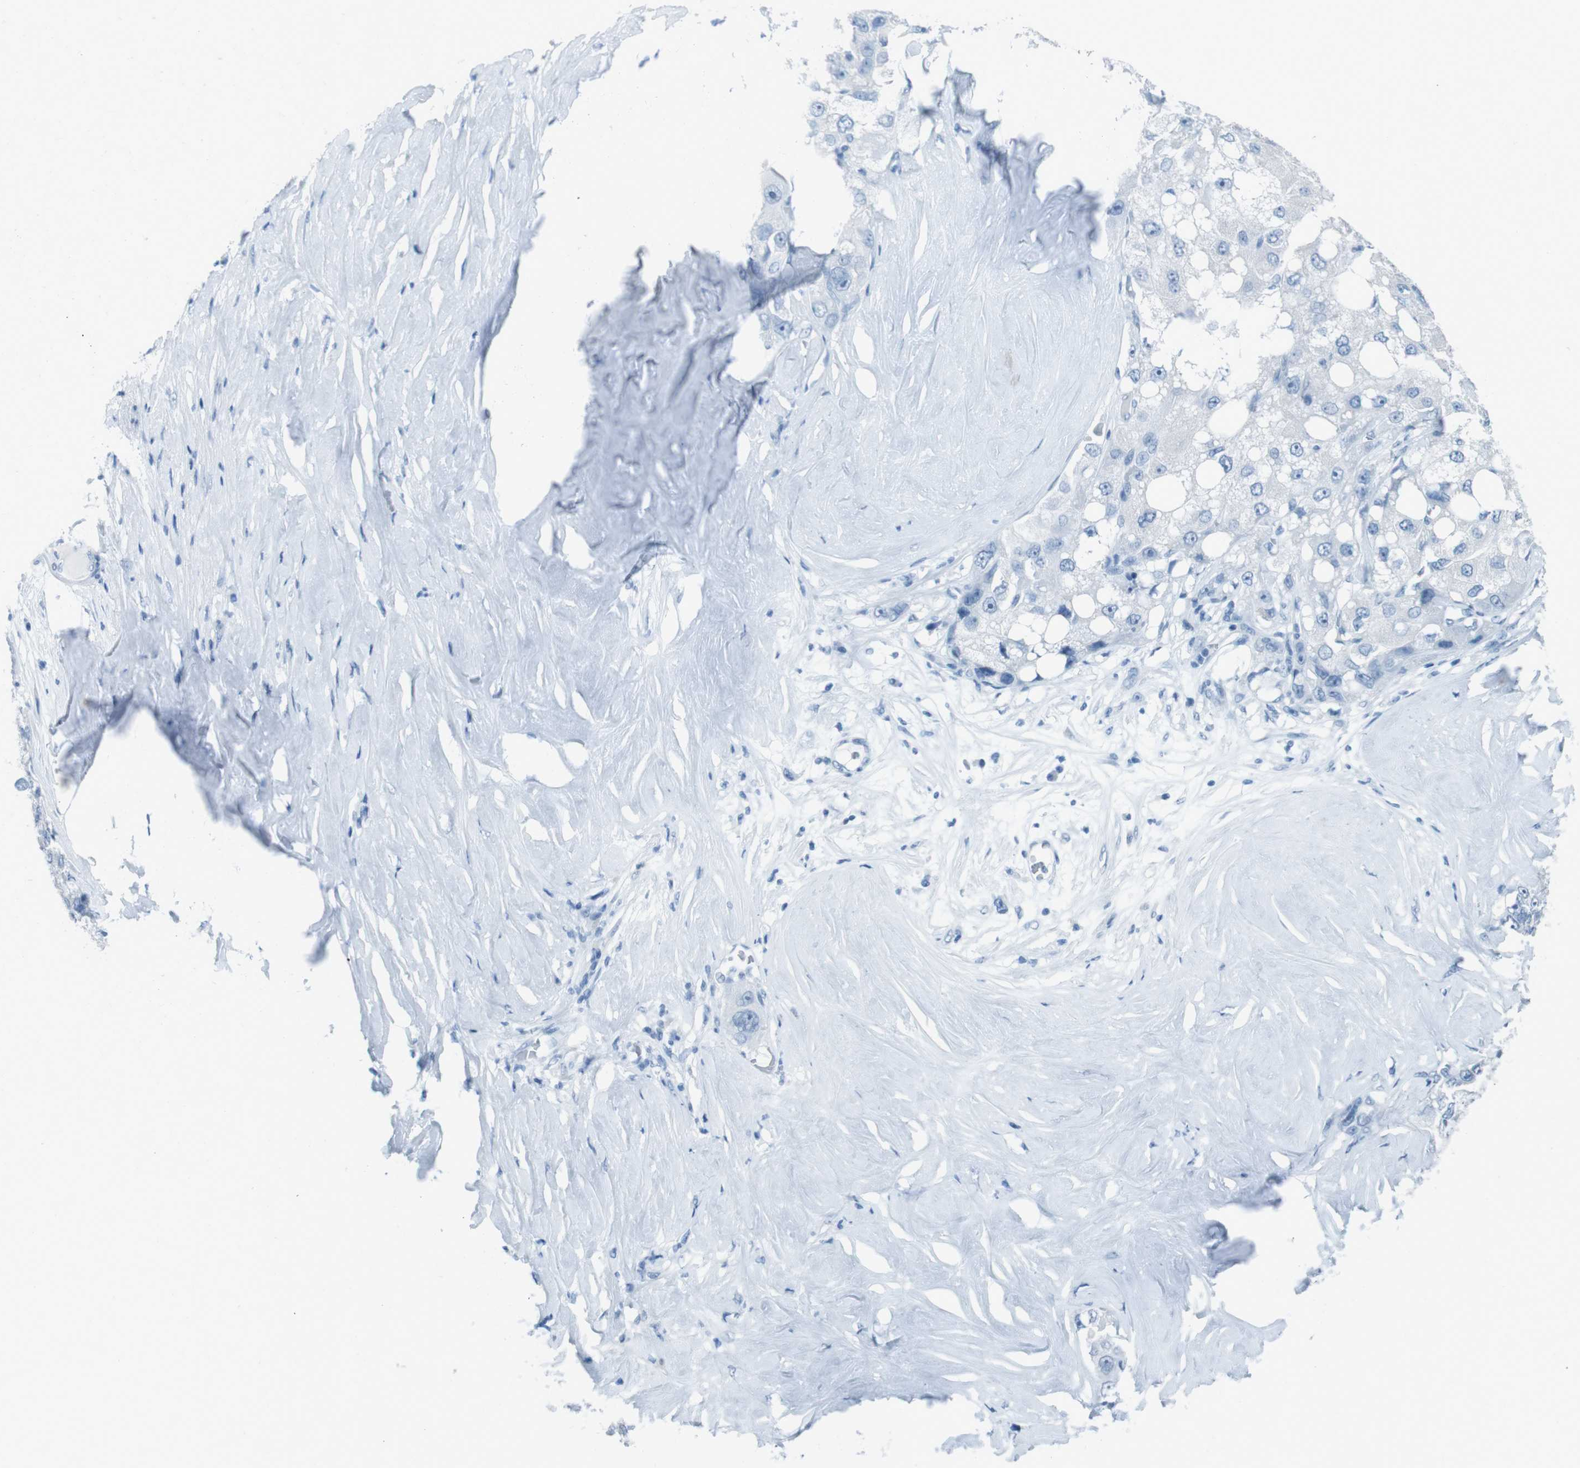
{"staining": {"intensity": "negative", "quantity": "none", "location": "none"}, "tissue": "liver cancer", "cell_type": "Tumor cells", "image_type": "cancer", "snomed": [{"axis": "morphology", "description": "Carcinoma, Hepatocellular, NOS"}, {"axis": "topography", "description": "Liver"}], "caption": "Immunohistochemistry (IHC) of human liver cancer exhibits no expression in tumor cells.", "gene": "TMEM207", "patient": {"sex": "male", "age": 80}}